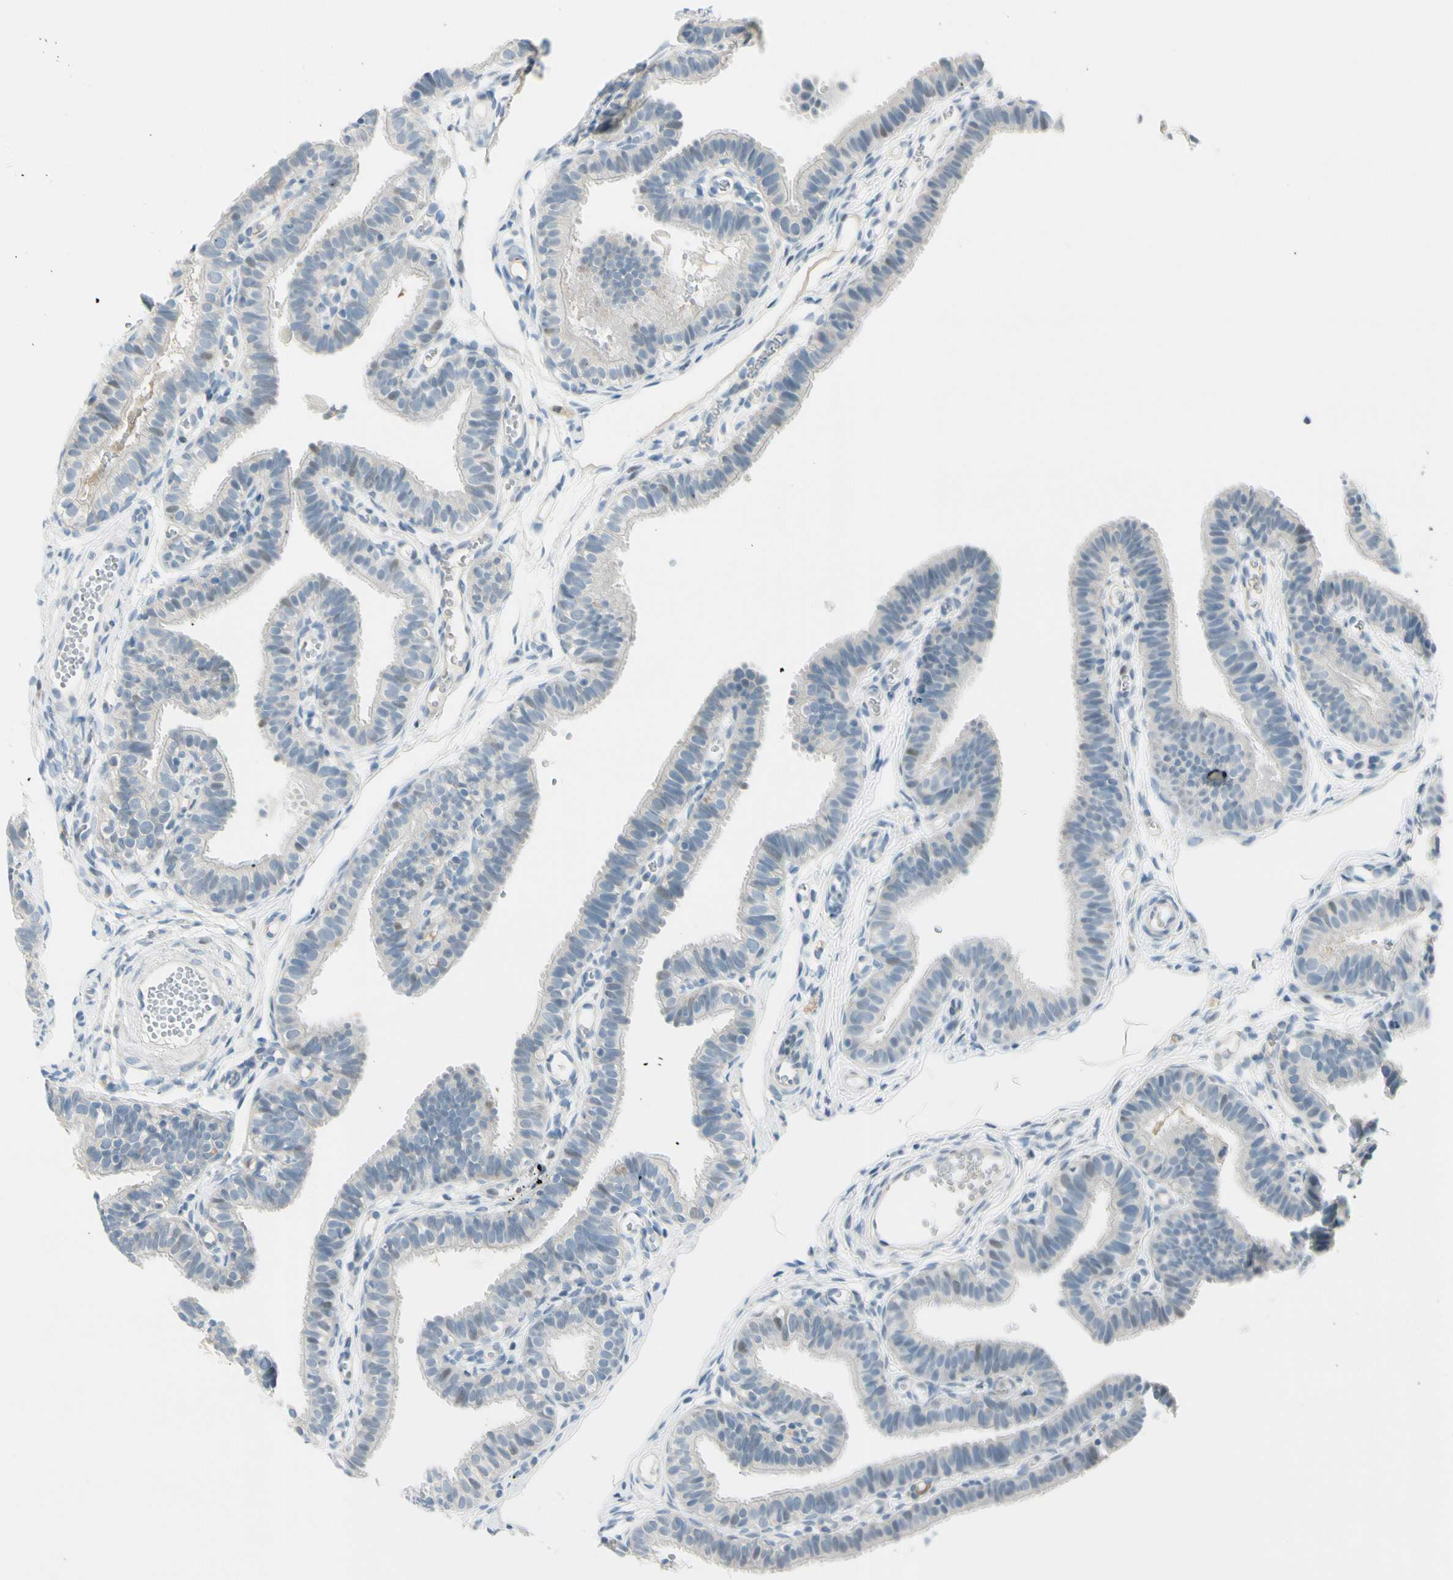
{"staining": {"intensity": "negative", "quantity": "none", "location": "none"}, "tissue": "fallopian tube", "cell_type": "Glandular cells", "image_type": "normal", "snomed": [{"axis": "morphology", "description": "Normal tissue, NOS"}, {"axis": "topography", "description": "Fallopian tube"}, {"axis": "topography", "description": "Placenta"}], "caption": "High power microscopy image of an immunohistochemistry image of normal fallopian tube, revealing no significant positivity in glandular cells. The staining is performed using DAB (3,3'-diaminobenzidine) brown chromogen with nuclei counter-stained in using hematoxylin.", "gene": "B4GALNT1", "patient": {"sex": "female", "age": 34}}